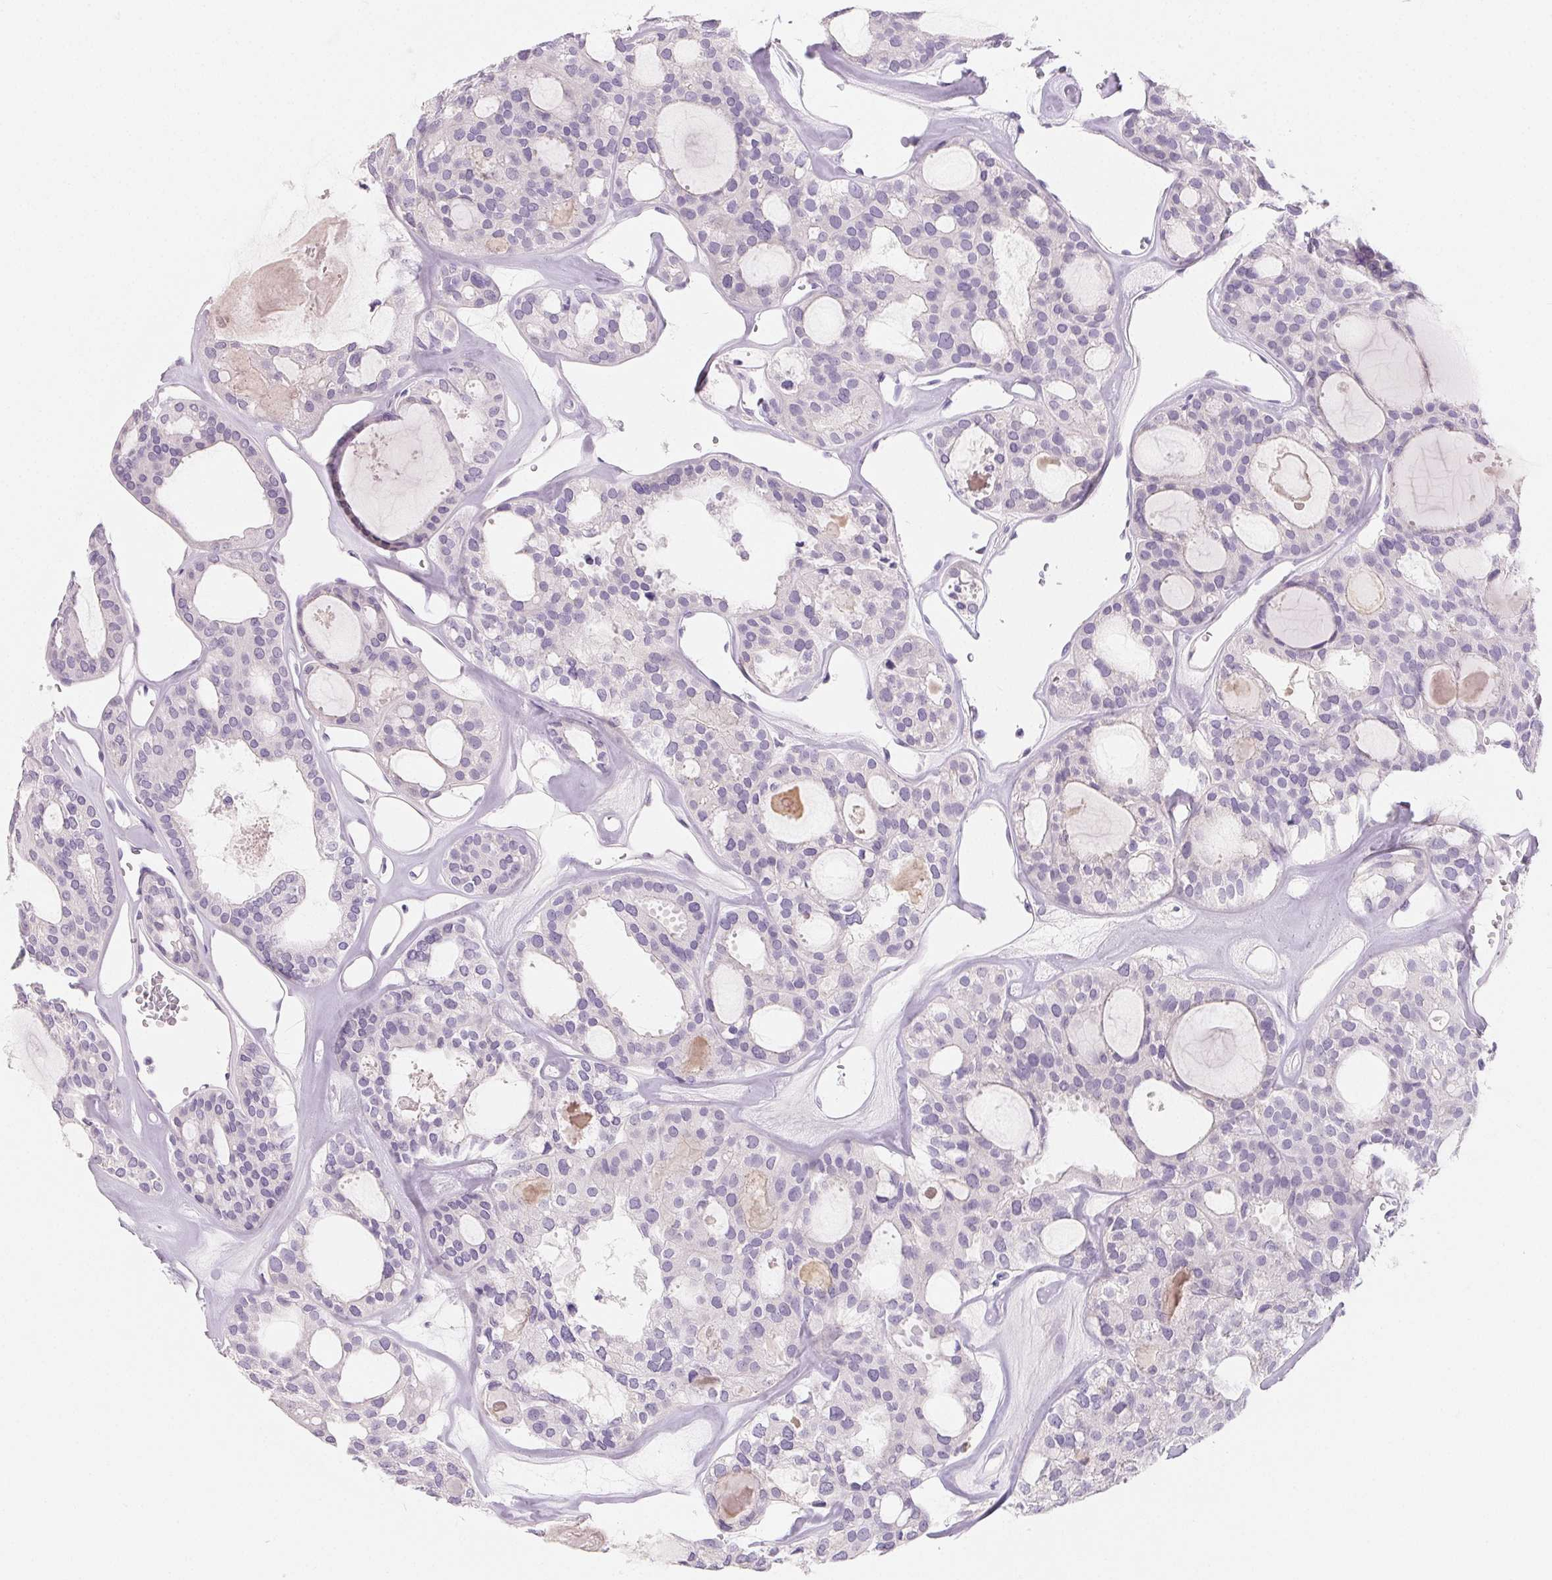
{"staining": {"intensity": "negative", "quantity": "none", "location": "none"}, "tissue": "thyroid cancer", "cell_type": "Tumor cells", "image_type": "cancer", "snomed": [{"axis": "morphology", "description": "Follicular adenoma carcinoma, NOS"}, {"axis": "topography", "description": "Thyroid gland"}], "caption": "Immunohistochemical staining of thyroid follicular adenoma carcinoma shows no significant staining in tumor cells.", "gene": "SPACA5B", "patient": {"sex": "male", "age": 75}}